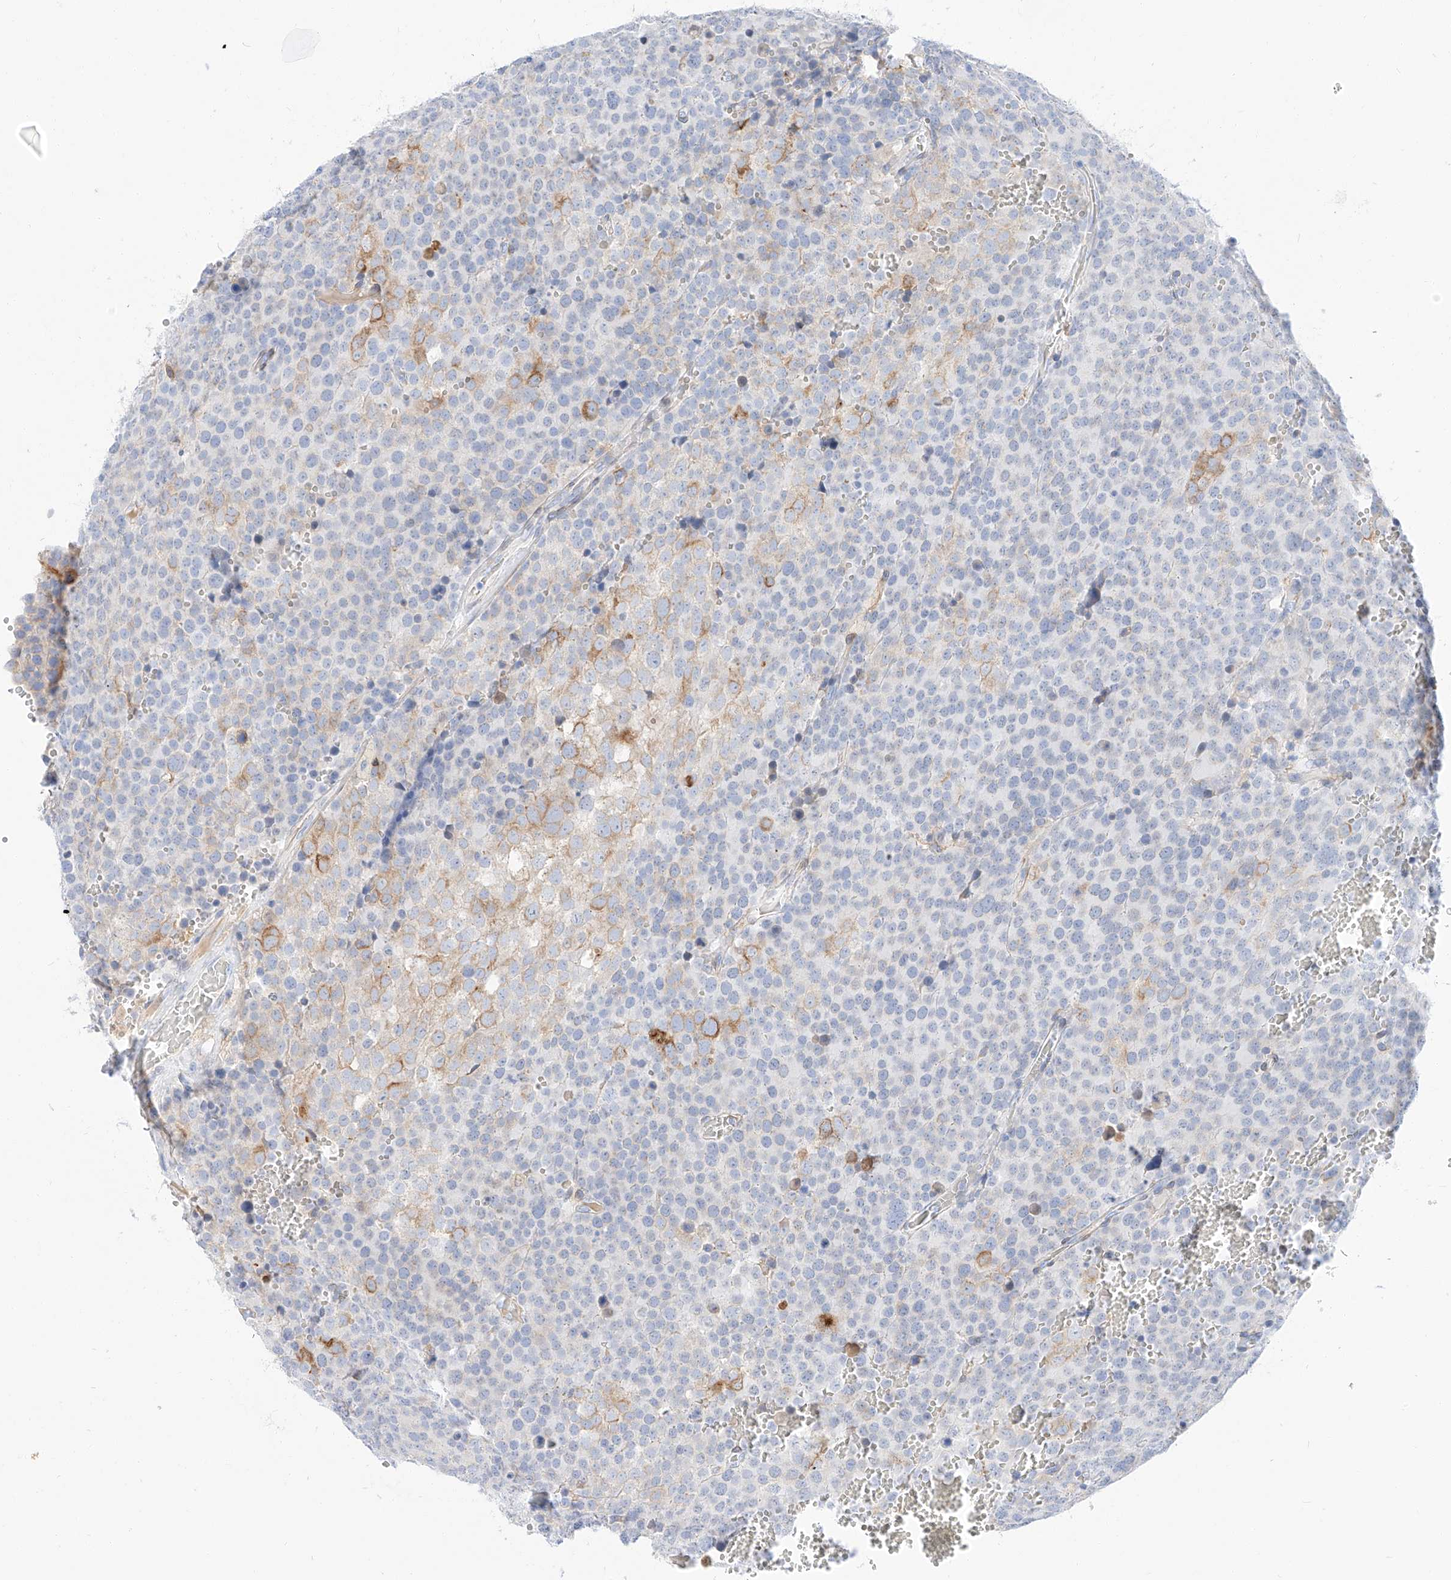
{"staining": {"intensity": "moderate", "quantity": "<25%", "location": "cytoplasmic/membranous"}, "tissue": "testis cancer", "cell_type": "Tumor cells", "image_type": "cancer", "snomed": [{"axis": "morphology", "description": "Seminoma, NOS"}, {"axis": "topography", "description": "Testis"}], "caption": "Human testis seminoma stained with a protein marker demonstrates moderate staining in tumor cells.", "gene": "MAP7", "patient": {"sex": "male", "age": 71}}